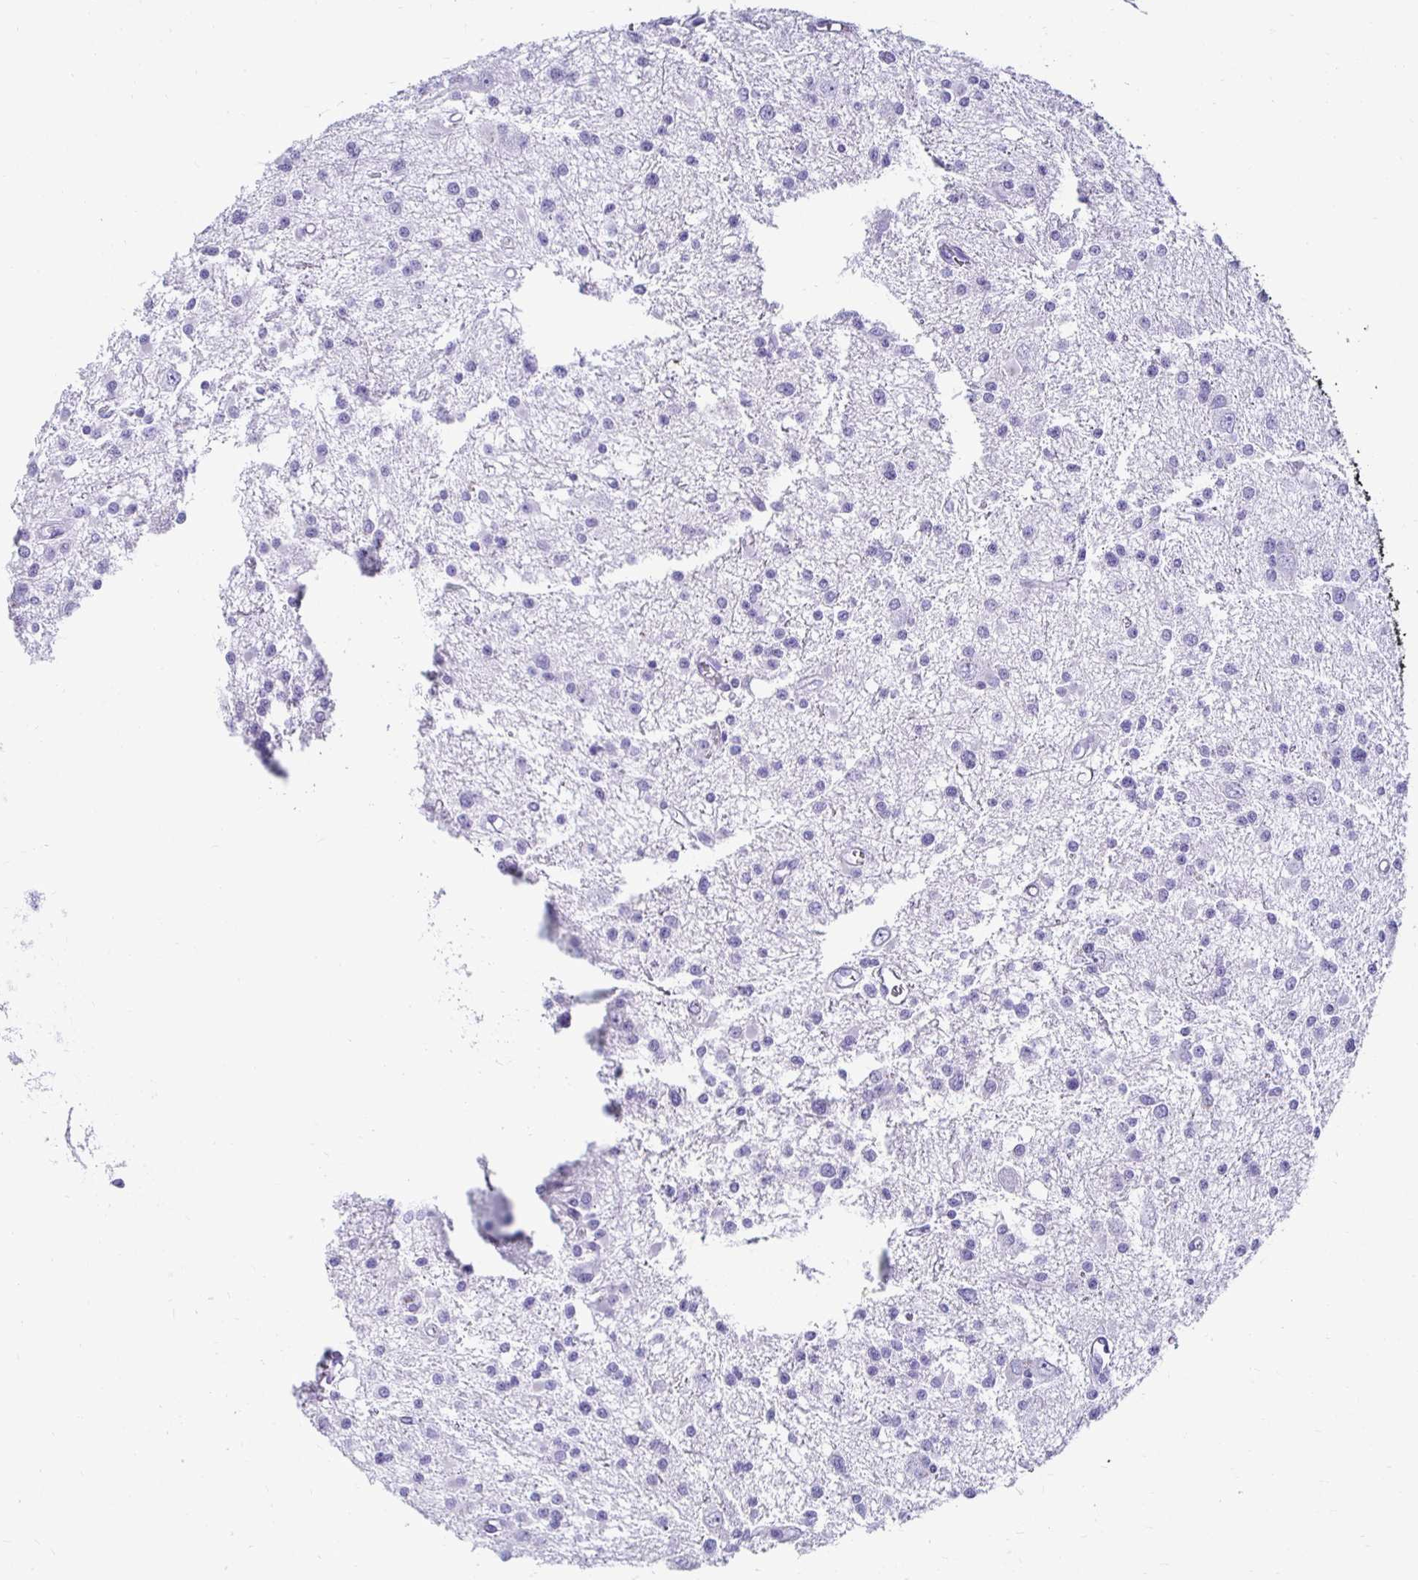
{"staining": {"intensity": "negative", "quantity": "none", "location": "none"}, "tissue": "glioma", "cell_type": "Tumor cells", "image_type": "cancer", "snomed": [{"axis": "morphology", "description": "Glioma, malignant, High grade"}, {"axis": "topography", "description": "Brain"}], "caption": "Tumor cells are negative for protein expression in human glioma.", "gene": "CST6", "patient": {"sex": "male", "age": 54}}